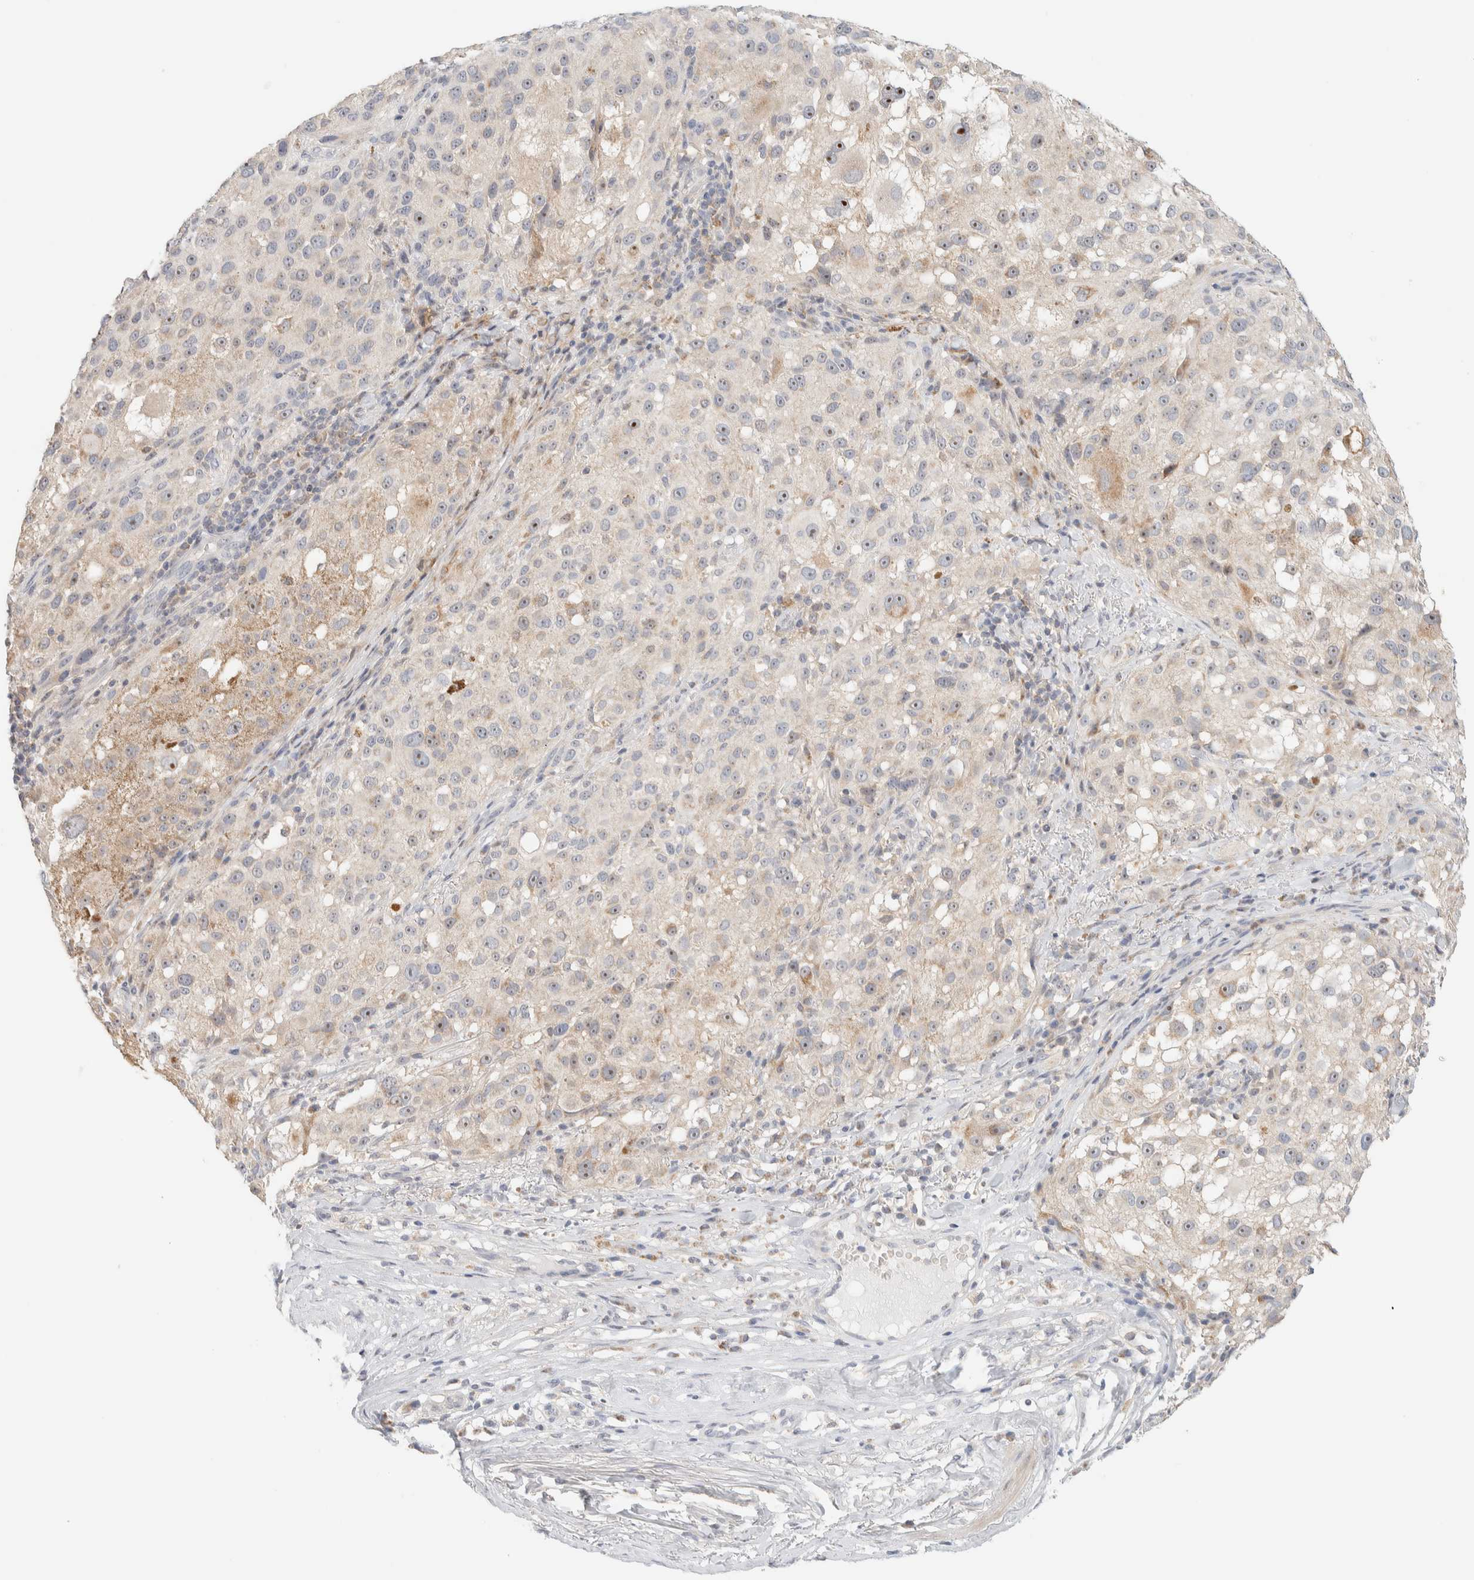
{"staining": {"intensity": "moderate", "quantity": "<25%", "location": "nuclear"}, "tissue": "melanoma", "cell_type": "Tumor cells", "image_type": "cancer", "snomed": [{"axis": "morphology", "description": "Necrosis, NOS"}, {"axis": "morphology", "description": "Malignant melanoma, NOS"}, {"axis": "topography", "description": "Skin"}], "caption": "Tumor cells display low levels of moderate nuclear staining in about <25% of cells in malignant melanoma. The protein of interest is shown in brown color, while the nuclei are stained blue.", "gene": "HDHD3", "patient": {"sex": "female", "age": 87}}